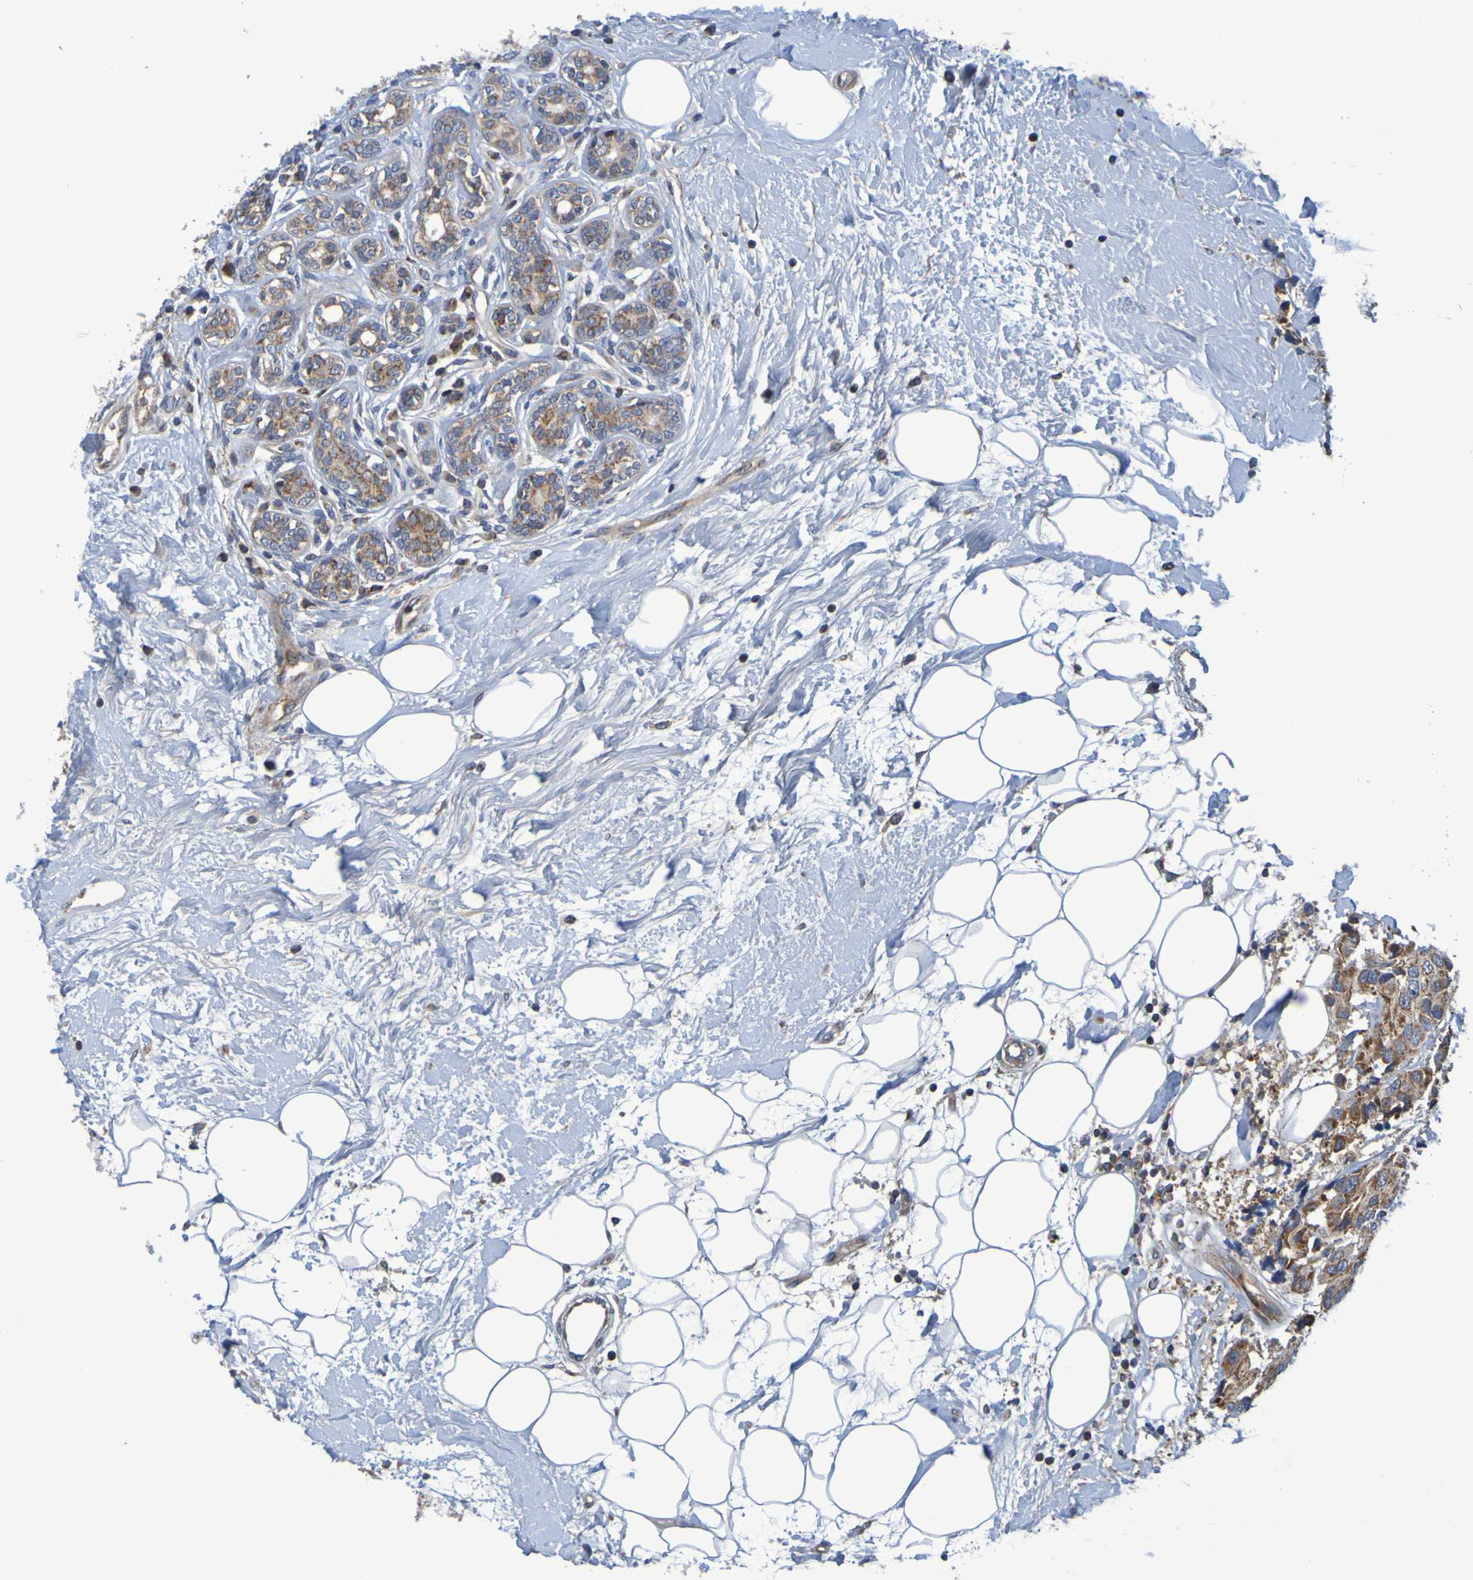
{"staining": {"intensity": "moderate", "quantity": ">75%", "location": "cytoplasmic/membranous"}, "tissue": "breast cancer", "cell_type": "Tumor cells", "image_type": "cancer", "snomed": [{"axis": "morphology", "description": "Normal tissue, NOS"}, {"axis": "morphology", "description": "Duct carcinoma"}, {"axis": "topography", "description": "Breast"}], "caption": "Protein staining of breast invasive ductal carcinoma tissue shows moderate cytoplasmic/membranous expression in about >75% of tumor cells. (IHC, brightfield microscopy, high magnification).", "gene": "CCDC51", "patient": {"sex": "female", "age": 39}}